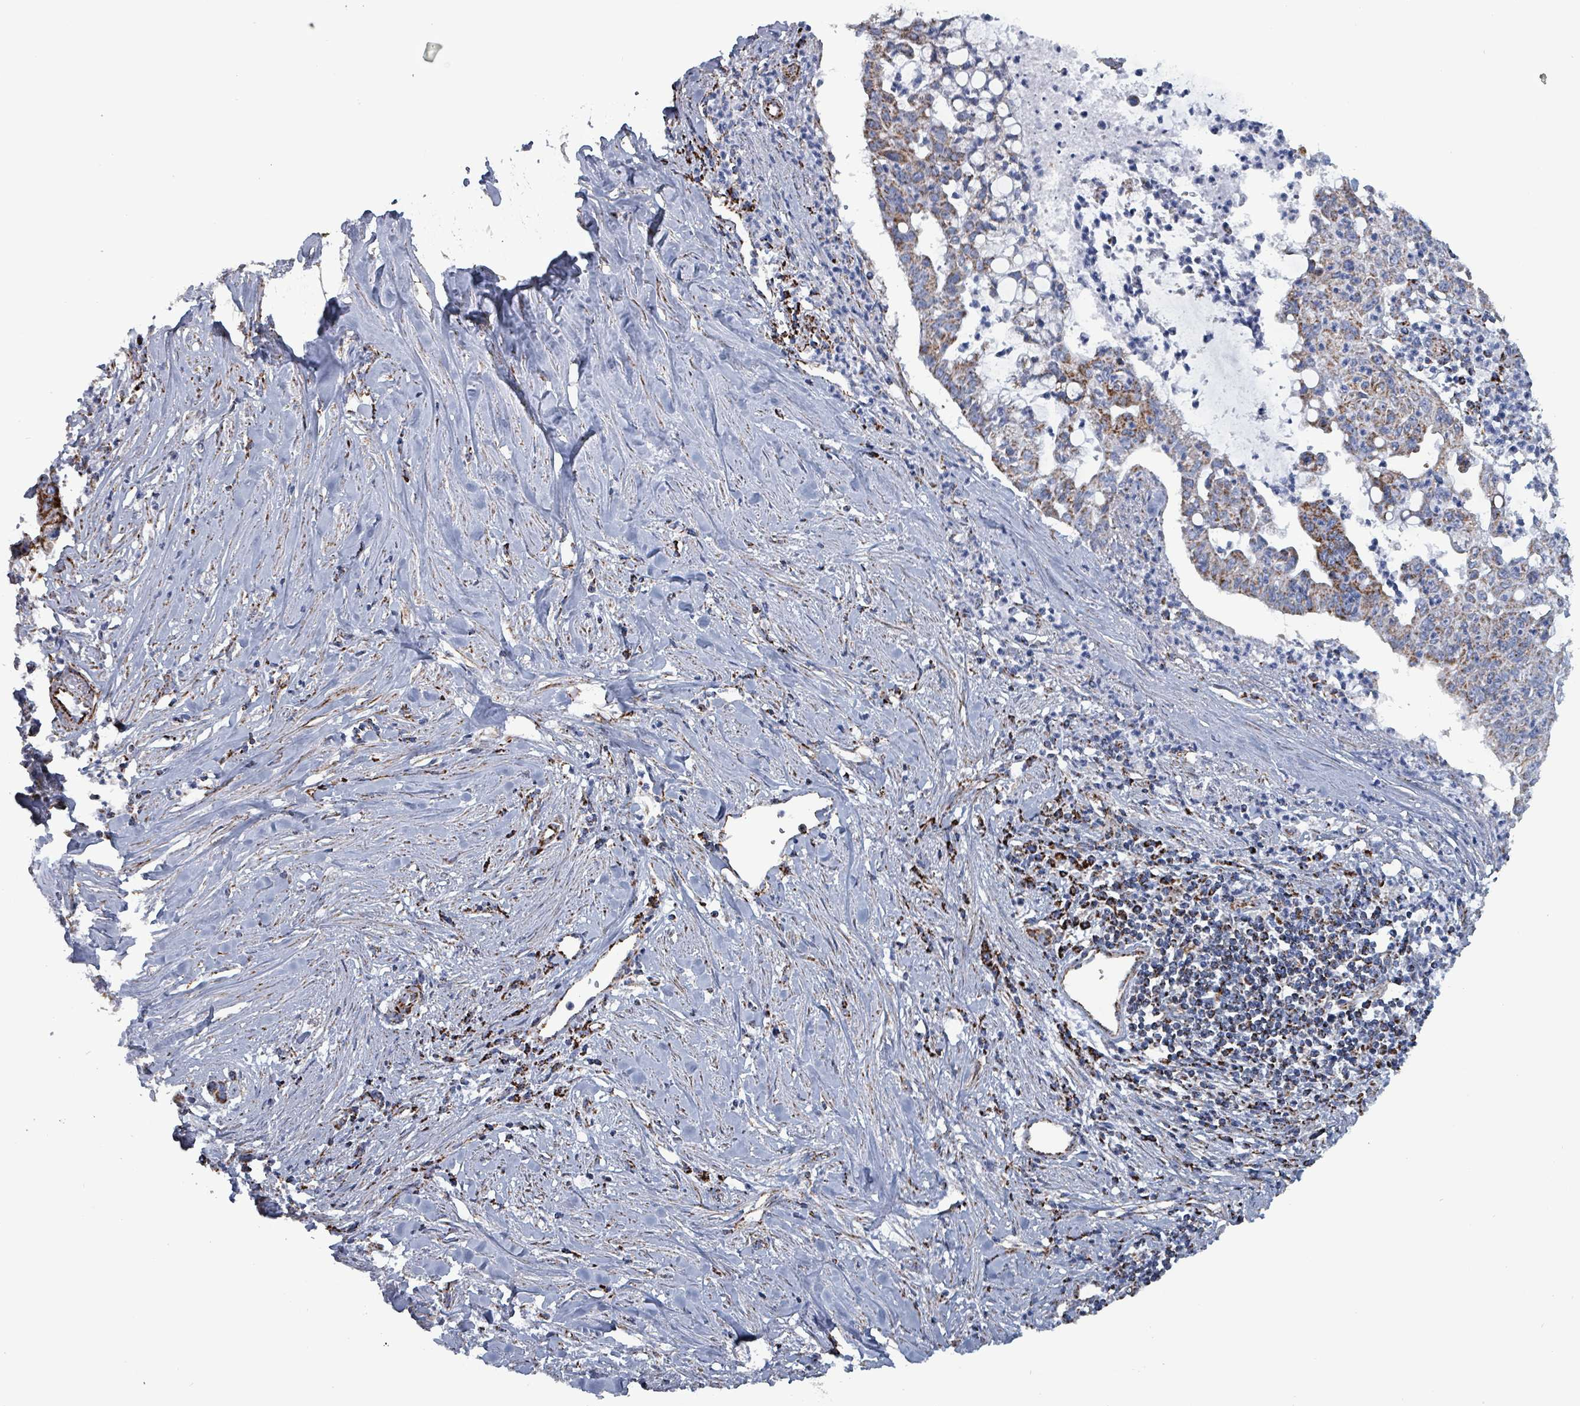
{"staining": {"intensity": "strong", "quantity": "25%-75%", "location": "cytoplasmic/membranous"}, "tissue": "pancreatic cancer", "cell_type": "Tumor cells", "image_type": "cancer", "snomed": [{"axis": "morphology", "description": "Adenocarcinoma, NOS"}, {"axis": "topography", "description": "Pancreas"}], "caption": "Approximately 25%-75% of tumor cells in adenocarcinoma (pancreatic) reveal strong cytoplasmic/membranous protein expression as visualized by brown immunohistochemical staining.", "gene": "IDH3B", "patient": {"sex": "male", "age": 73}}